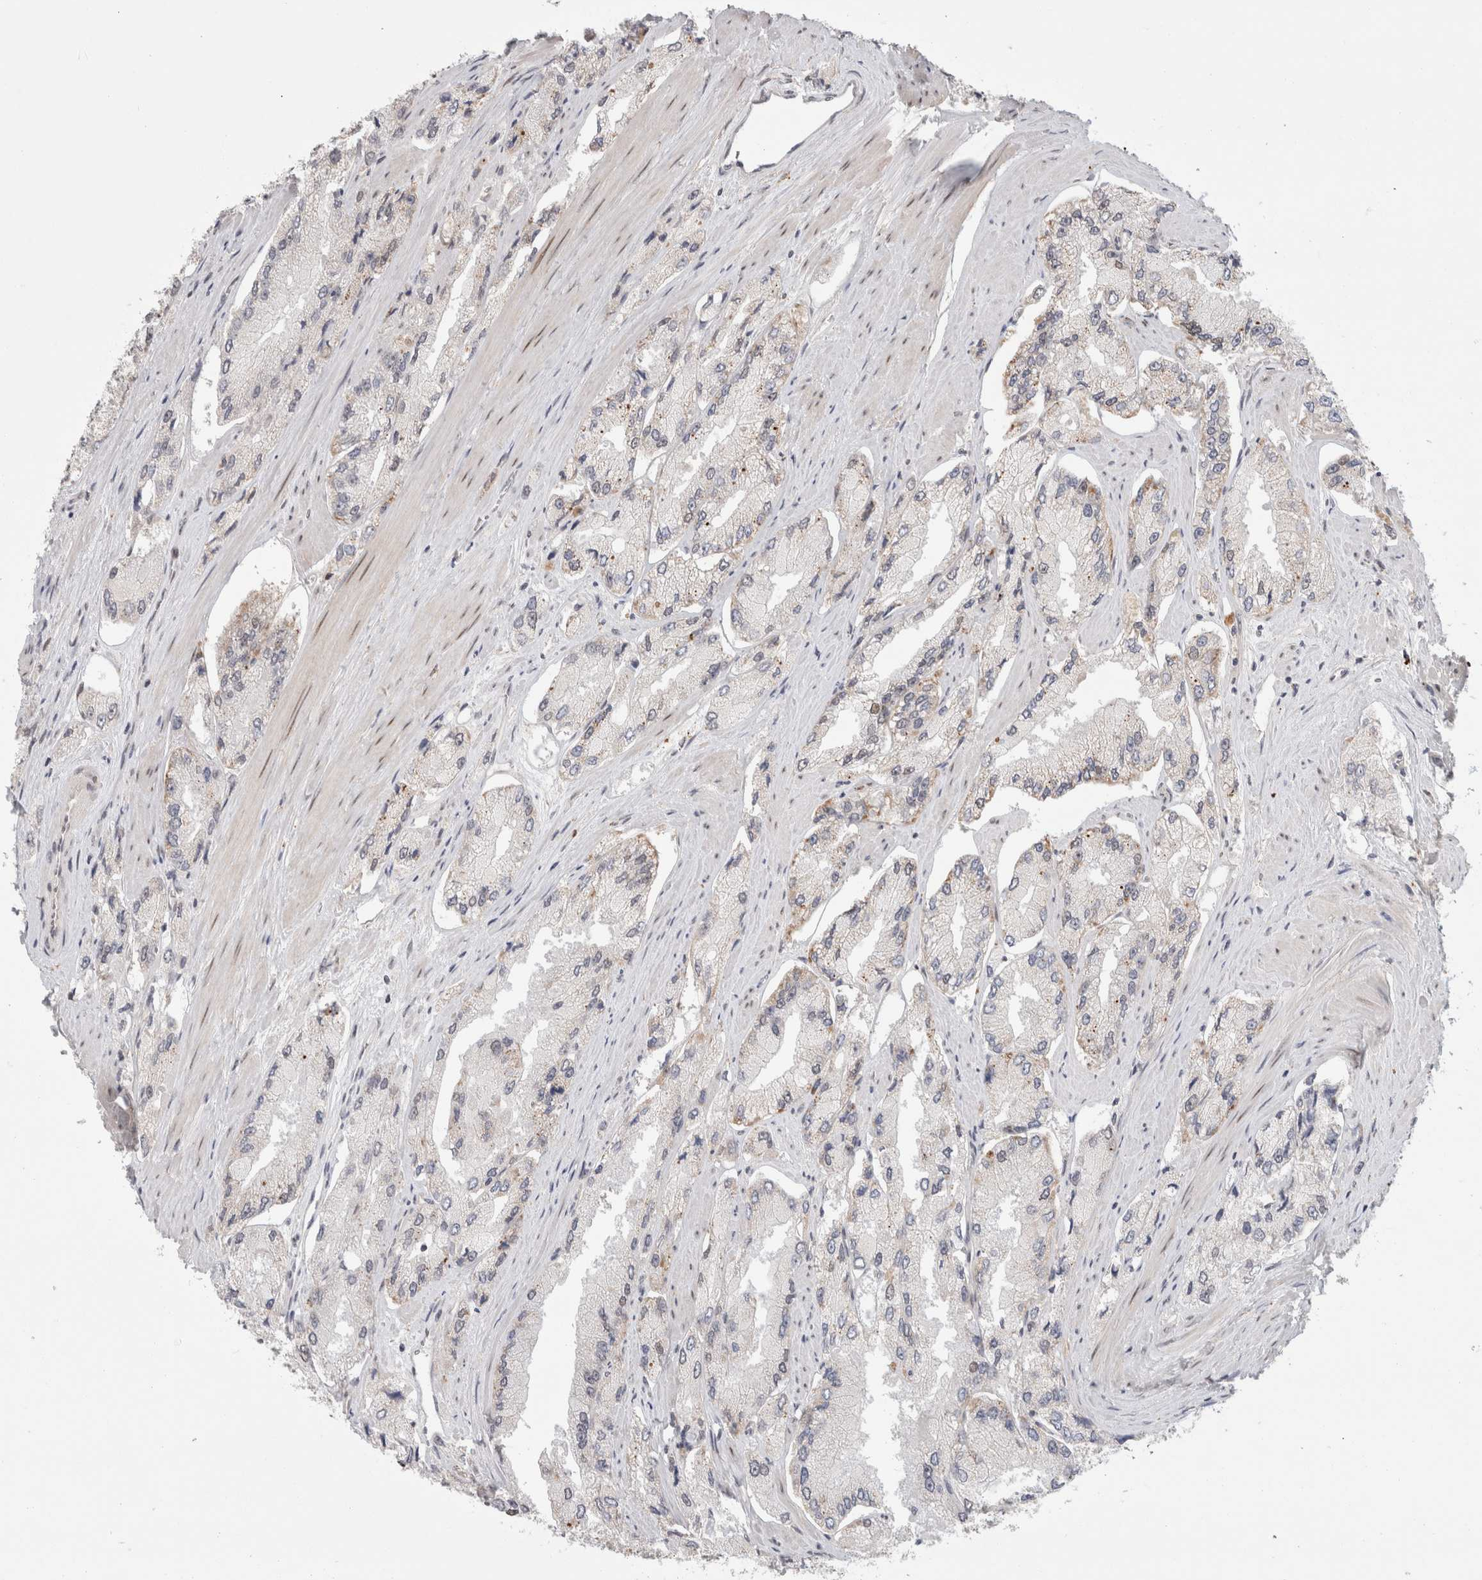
{"staining": {"intensity": "negative", "quantity": "none", "location": "none"}, "tissue": "prostate cancer", "cell_type": "Tumor cells", "image_type": "cancer", "snomed": [{"axis": "morphology", "description": "Adenocarcinoma, High grade"}, {"axis": "topography", "description": "Prostate"}], "caption": "Immunohistochemistry (IHC) micrograph of human prostate cancer (adenocarcinoma (high-grade)) stained for a protein (brown), which demonstrates no positivity in tumor cells.", "gene": "SENP6", "patient": {"sex": "male", "age": 58}}